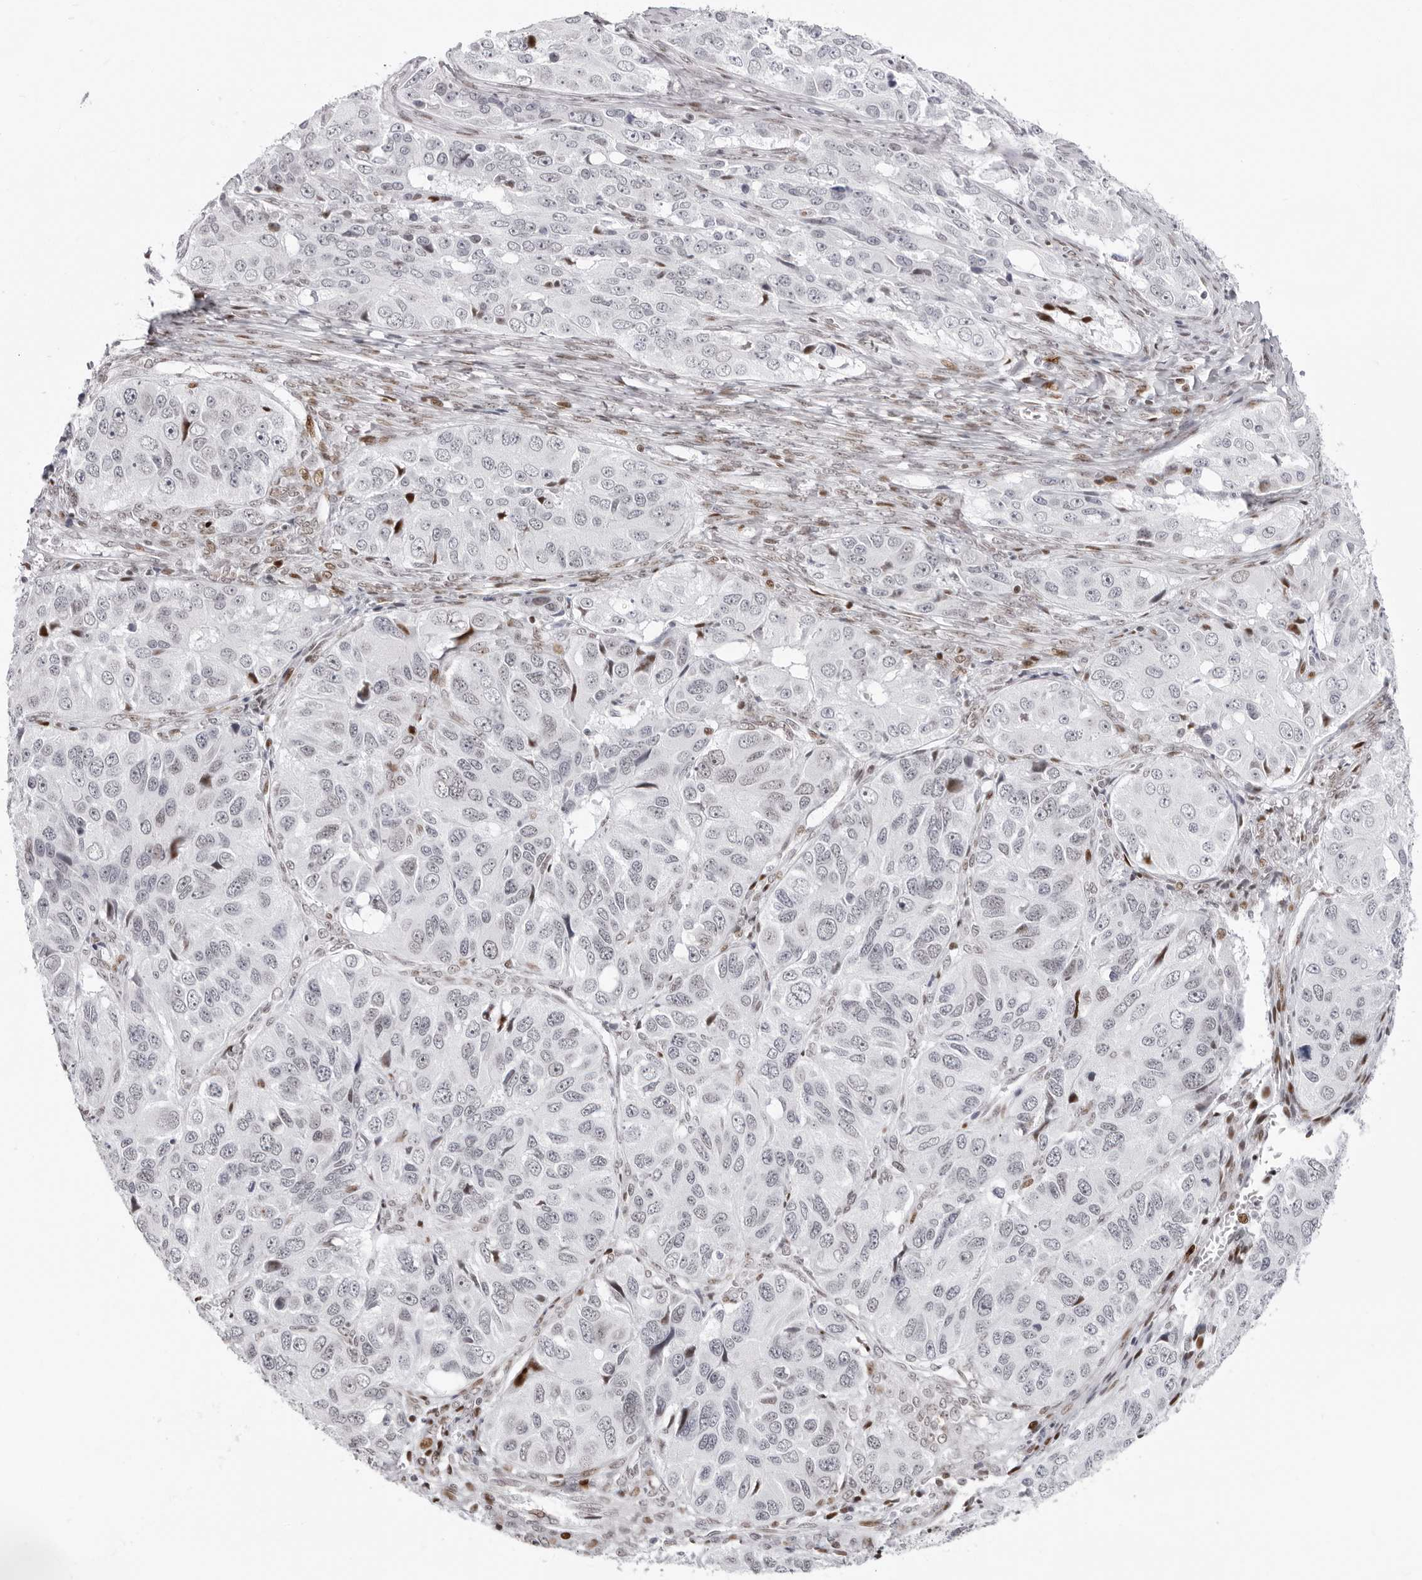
{"staining": {"intensity": "negative", "quantity": "none", "location": "none"}, "tissue": "ovarian cancer", "cell_type": "Tumor cells", "image_type": "cancer", "snomed": [{"axis": "morphology", "description": "Carcinoma, endometroid"}, {"axis": "topography", "description": "Ovary"}], "caption": "Immunohistochemistry of ovarian endometroid carcinoma demonstrates no expression in tumor cells.", "gene": "NTPCR", "patient": {"sex": "female", "age": 51}}